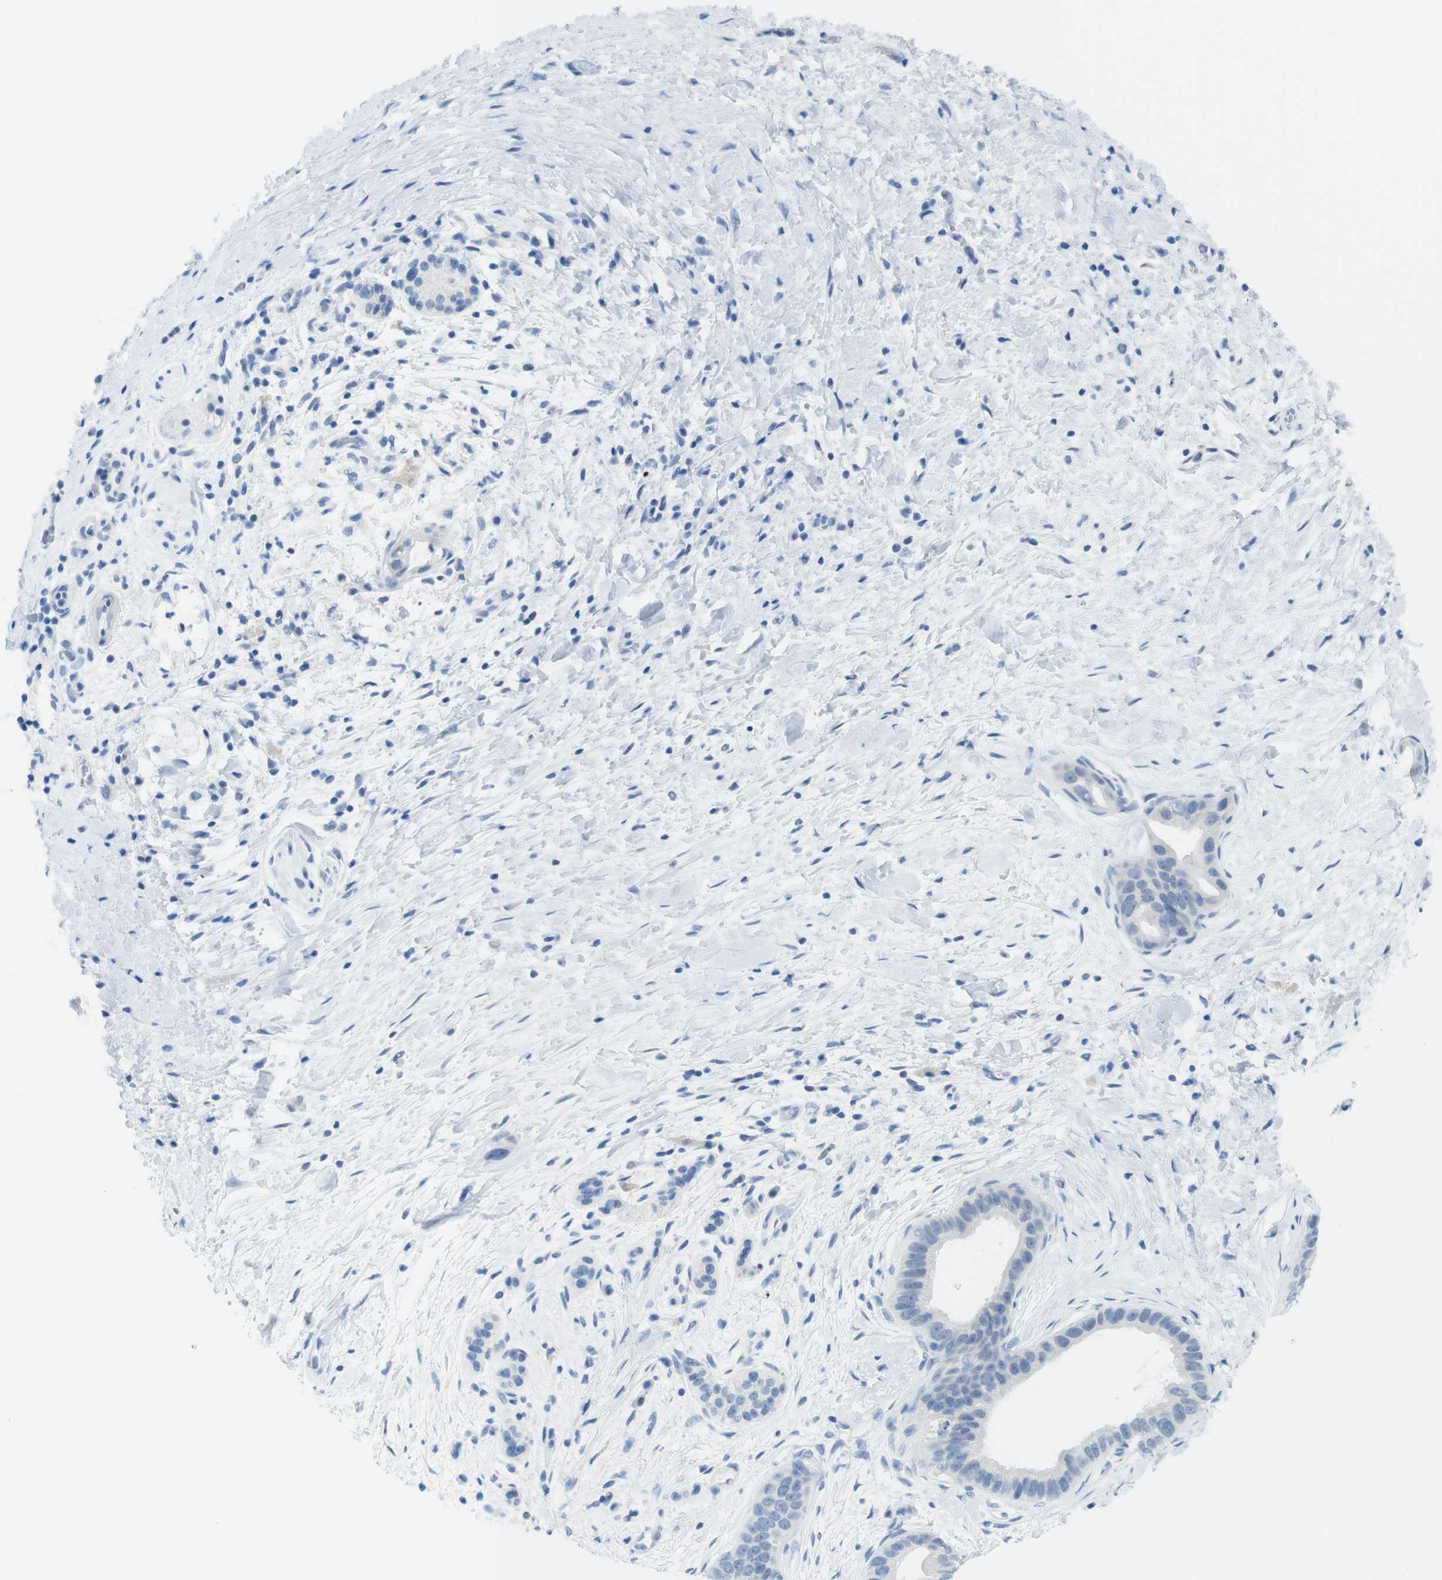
{"staining": {"intensity": "negative", "quantity": "none", "location": "none"}, "tissue": "pancreatic cancer", "cell_type": "Tumor cells", "image_type": "cancer", "snomed": [{"axis": "morphology", "description": "Adenocarcinoma, NOS"}, {"axis": "topography", "description": "Pancreas"}], "caption": "High power microscopy image of an IHC micrograph of pancreatic cancer, revealing no significant positivity in tumor cells.", "gene": "OPN1SW", "patient": {"sex": "male", "age": 55}}